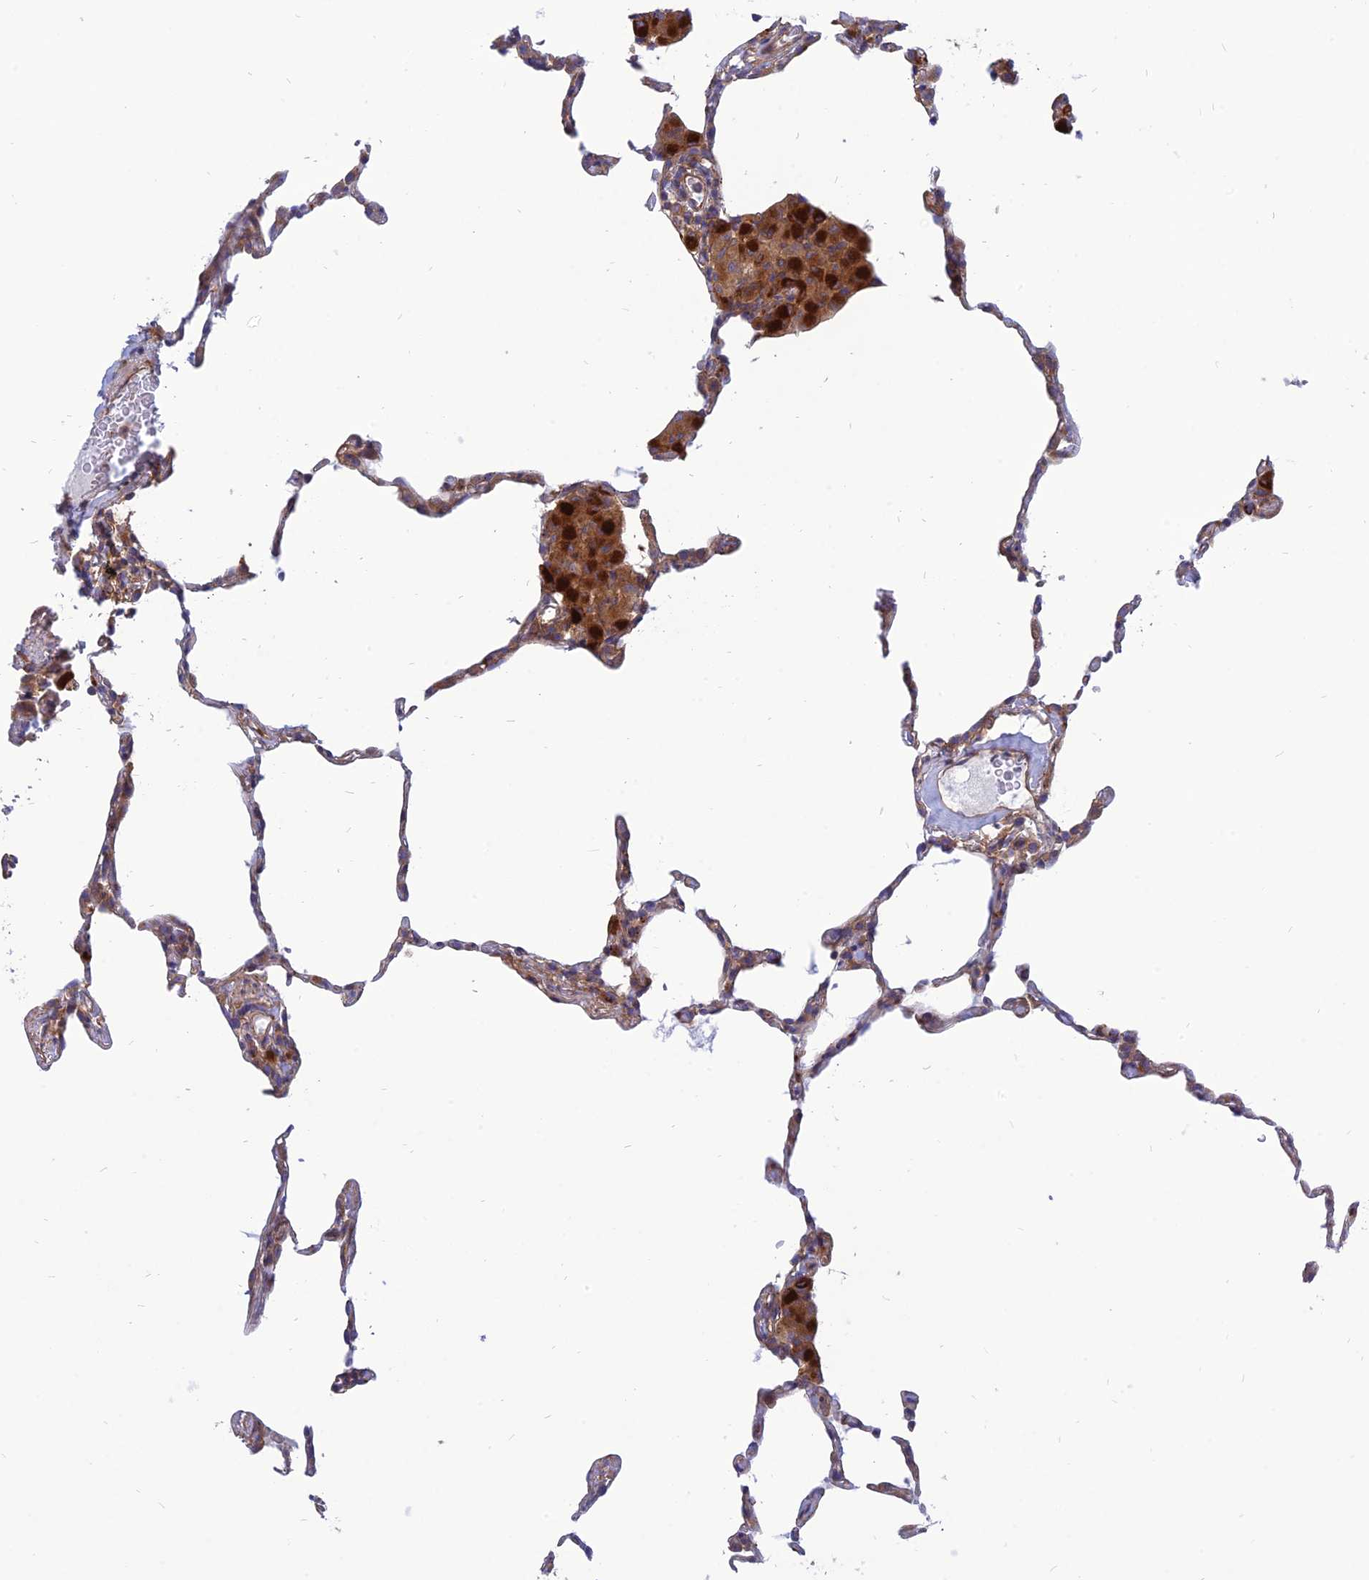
{"staining": {"intensity": "strong", "quantity": "<25%", "location": "cytoplasmic/membranous"}, "tissue": "lung", "cell_type": "Alveolar cells", "image_type": "normal", "snomed": [{"axis": "morphology", "description": "Normal tissue, NOS"}, {"axis": "topography", "description": "Lung"}], "caption": "The photomicrograph exhibits a brown stain indicating the presence of a protein in the cytoplasmic/membranous of alveolar cells in lung. (Brightfield microscopy of DAB IHC at high magnification).", "gene": "PHKA2", "patient": {"sex": "female", "age": 57}}